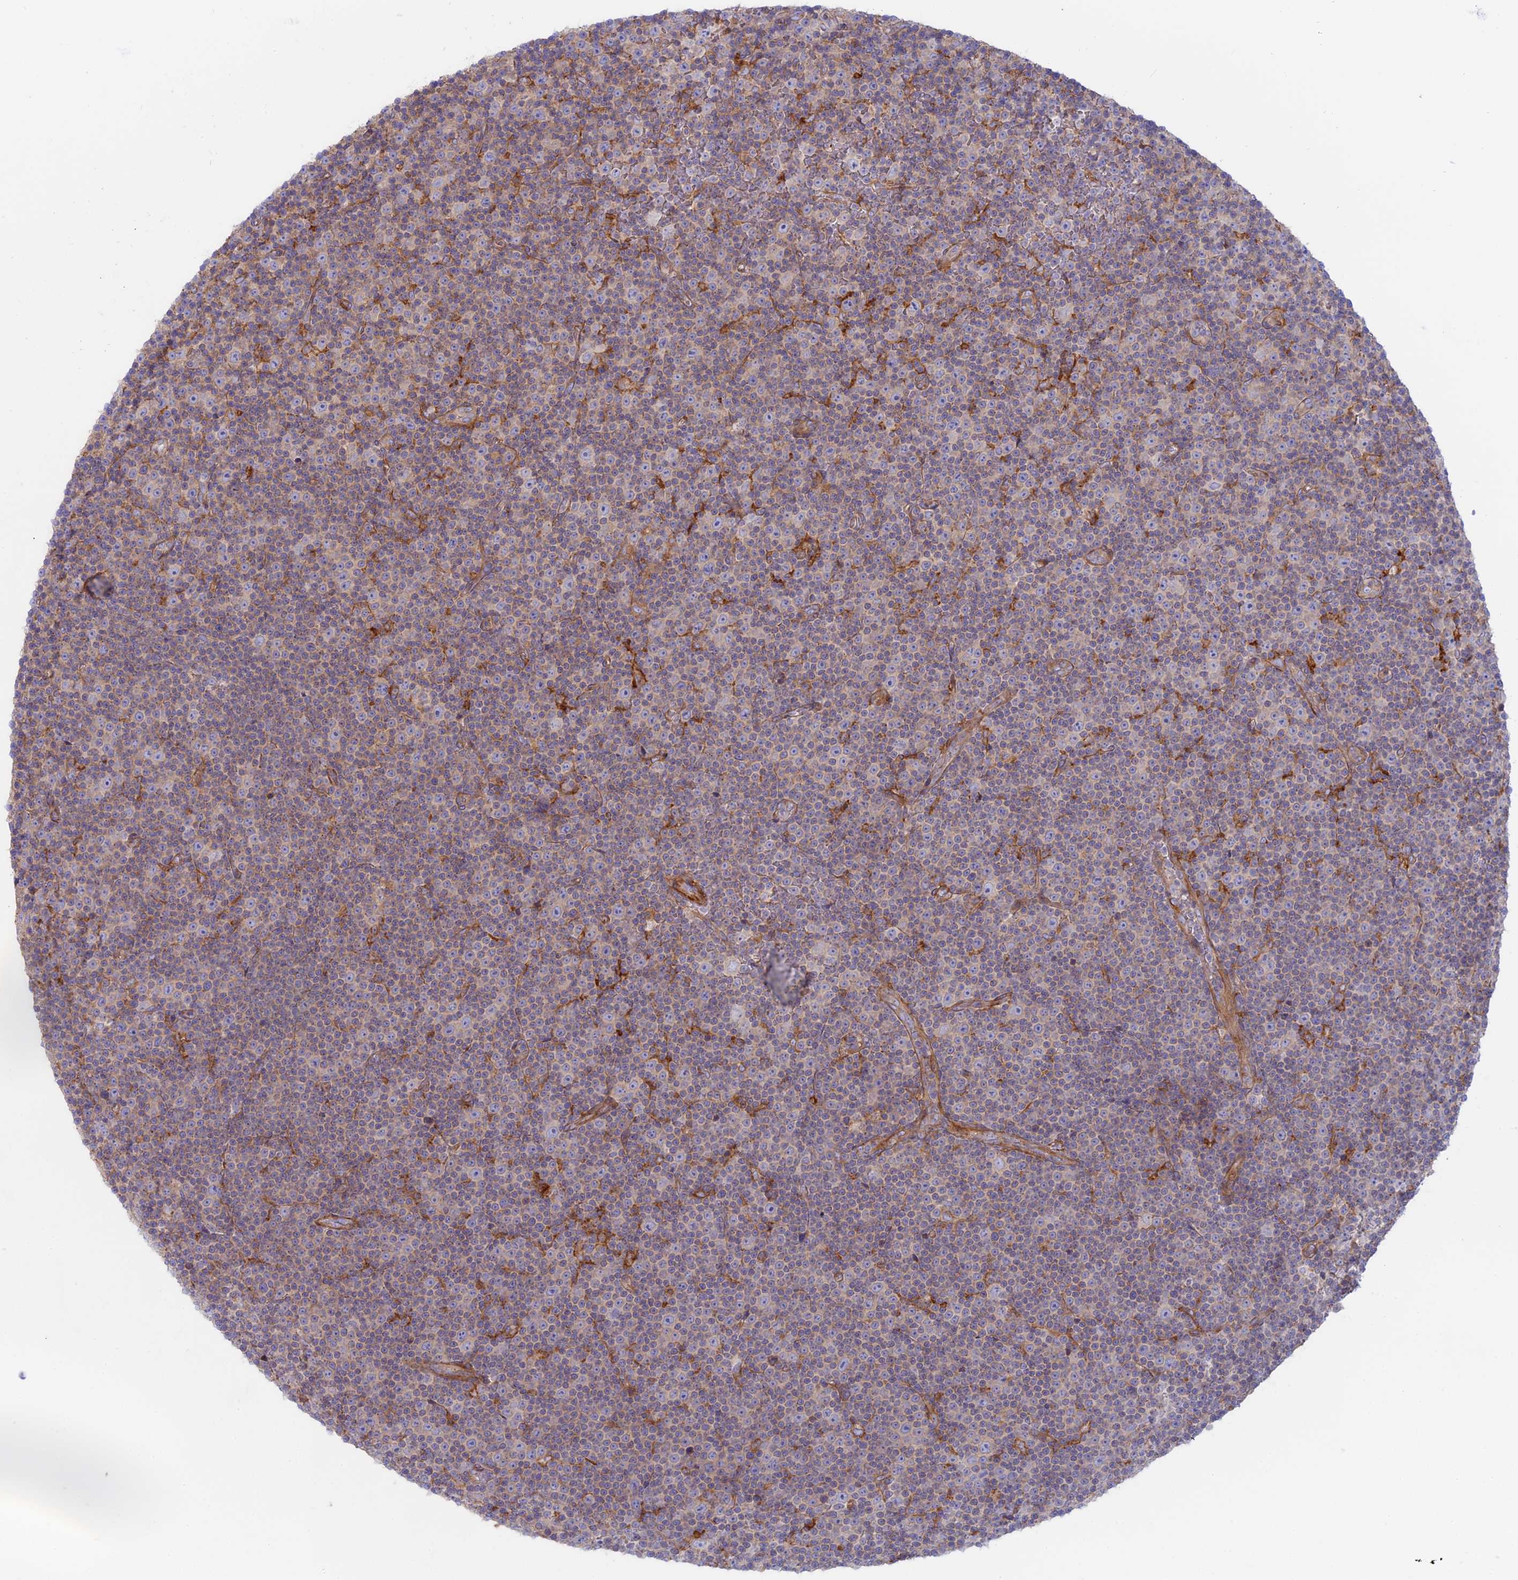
{"staining": {"intensity": "negative", "quantity": "none", "location": "none"}, "tissue": "lymphoma", "cell_type": "Tumor cells", "image_type": "cancer", "snomed": [{"axis": "morphology", "description": "Malignant lymphoma, non-Hodgkin's type, Low grade"}, {"axis": "topography", "description": "Lymph node"}], "caption": "The immunohistochemistry histopathology image has no significant staining in tumor cells of malignant lymphoma, non-Hodgkin's type (low-grade) tissue.", "gene": "MYO5B", "patient": {"sex": "female", "age": 67}}